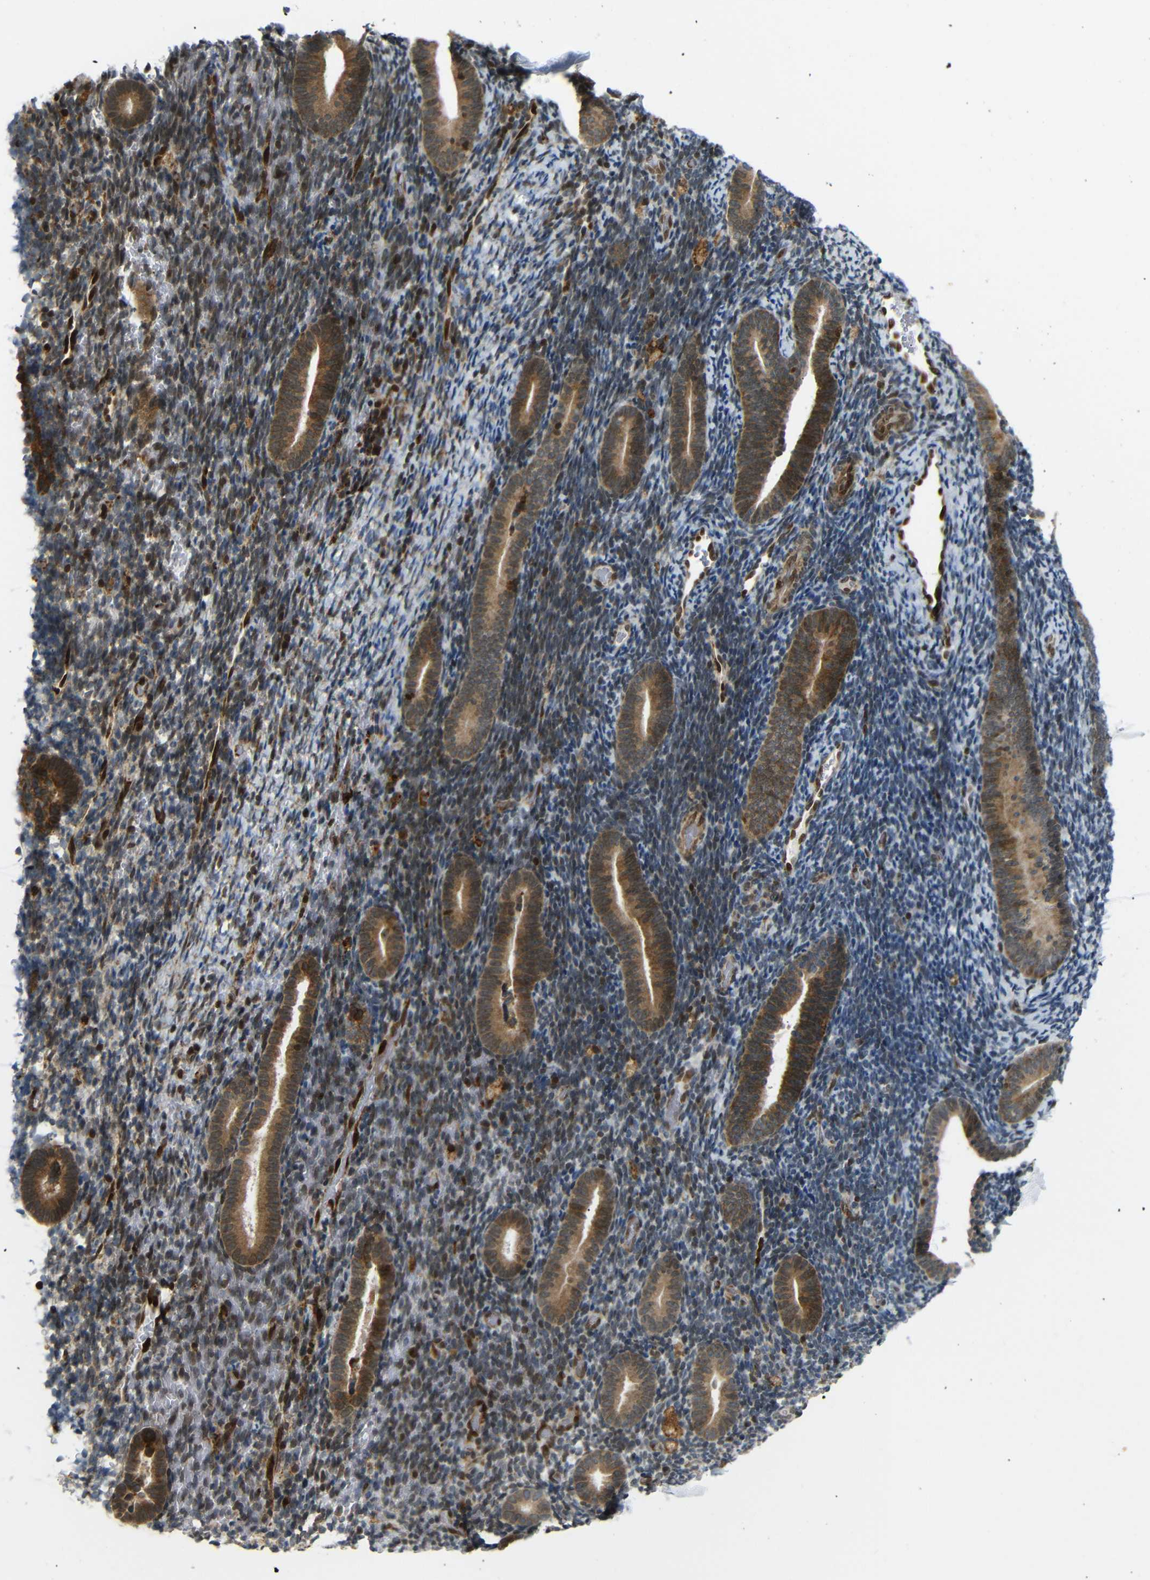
{"staining": {"intensity": "moderate", "quantity": "25%-75%", "location": "nuclear"}, "tissue": "endometrium", "cell_type": "Cells in endometrial stroma", "image_type": "normal", "snomed": [{"axis": "morphology", "description": "Normal tissue, NOS"}, {"axis": "topography", "description": "Endometrium"}], "caption": "Protein staining exhibits moderate nuclear expression in approximately 25%-75% of cells in endometrial stroma in normal endometrium.", "gene": "SPCS2", "patient": {"sex": "female", "age": 51}}